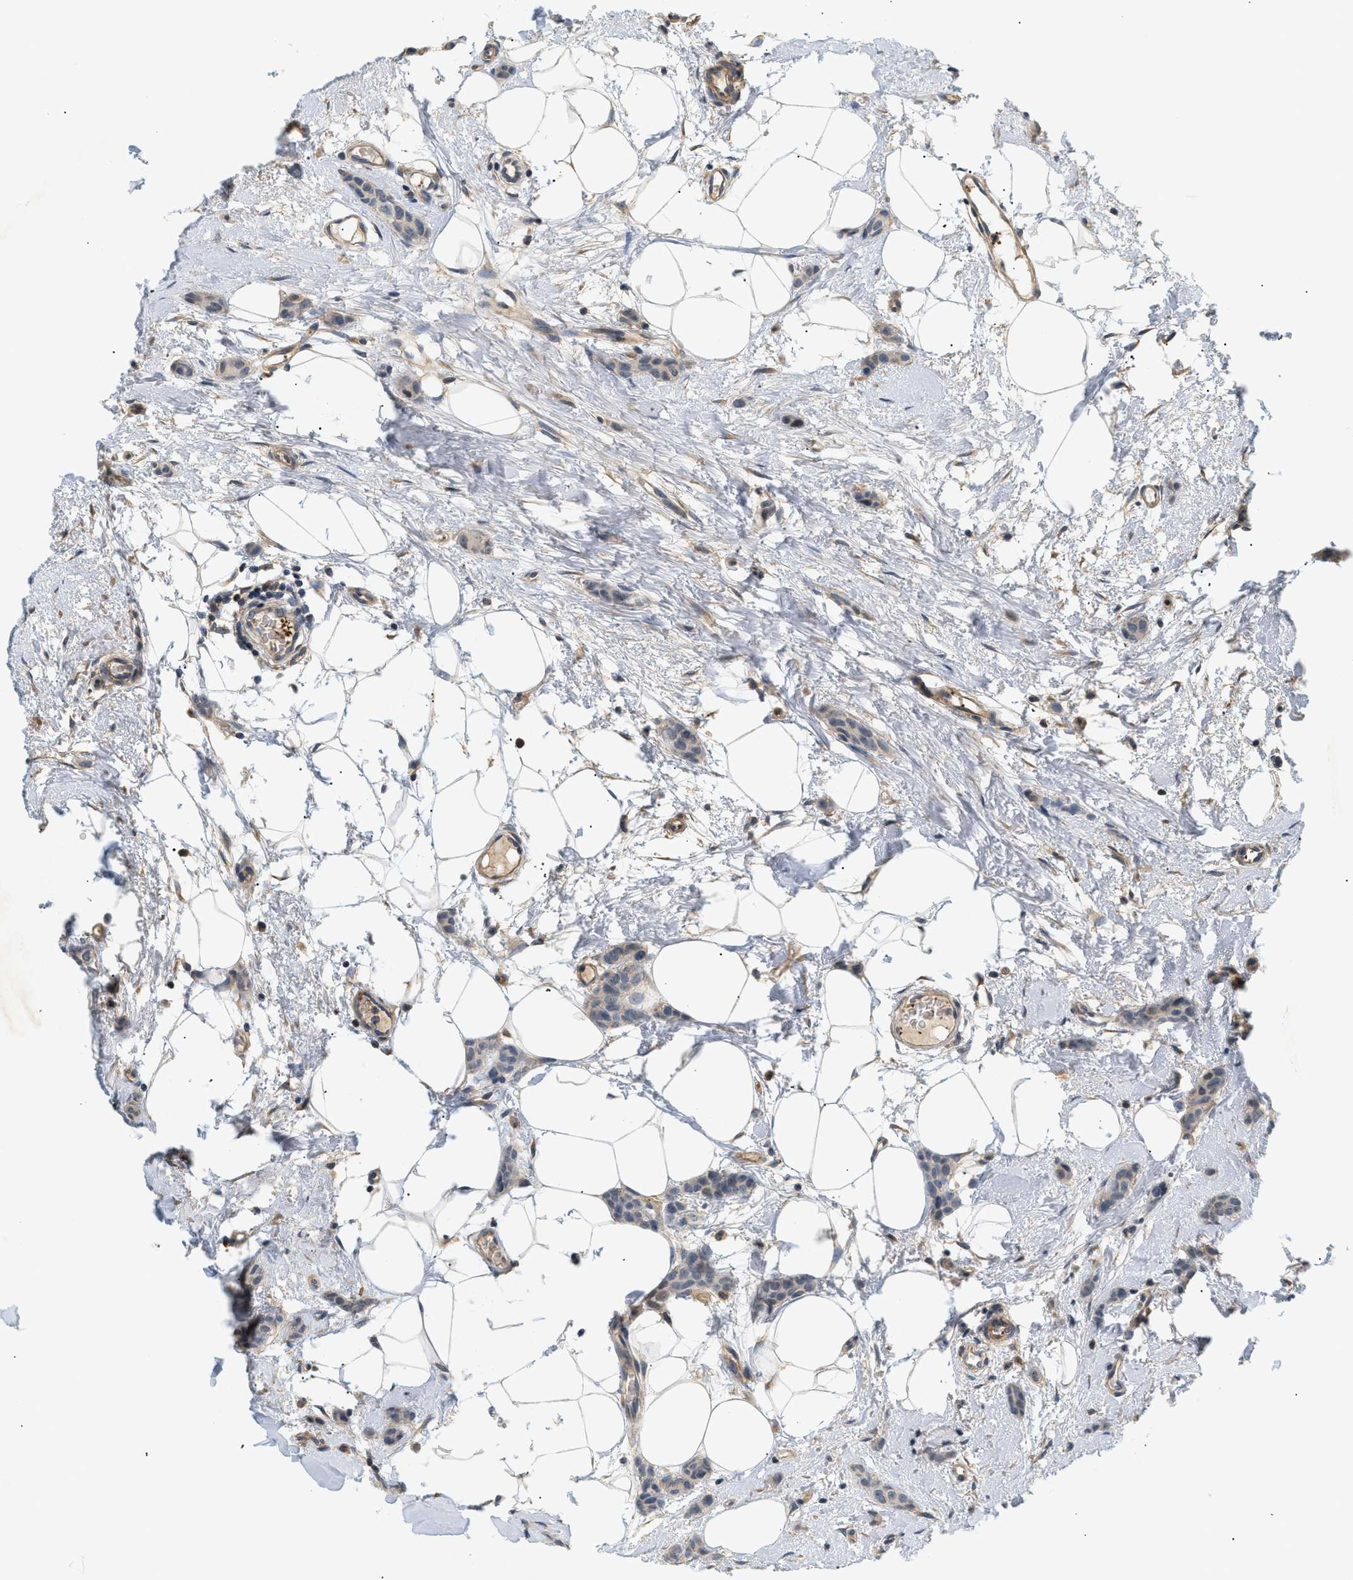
{"staining": {"intensity": "weak", "quantity": "25%-75%", "location": "cytoplasmic/membranous"}, "tissue": "breast cancer", "cell_type": "Tumor cells", "image_type": "cancer", "snomed": [{"axis": "morphology", "description": "Lobular carcinoma"}, {"axis": "topography", "description": "Skin"}, {"axis": "topography", "description": "Breast"}], "caption": "A low amount of weak cytoplasmic/membranous staining is identified in about 25%-75% of tumor cells in breast lobular carcinoma tissue. (DAB IHC with brightfield microscopy, high magnification).", "gene": "CORO2B", "patient": {"sex": "female", "age": 46}}